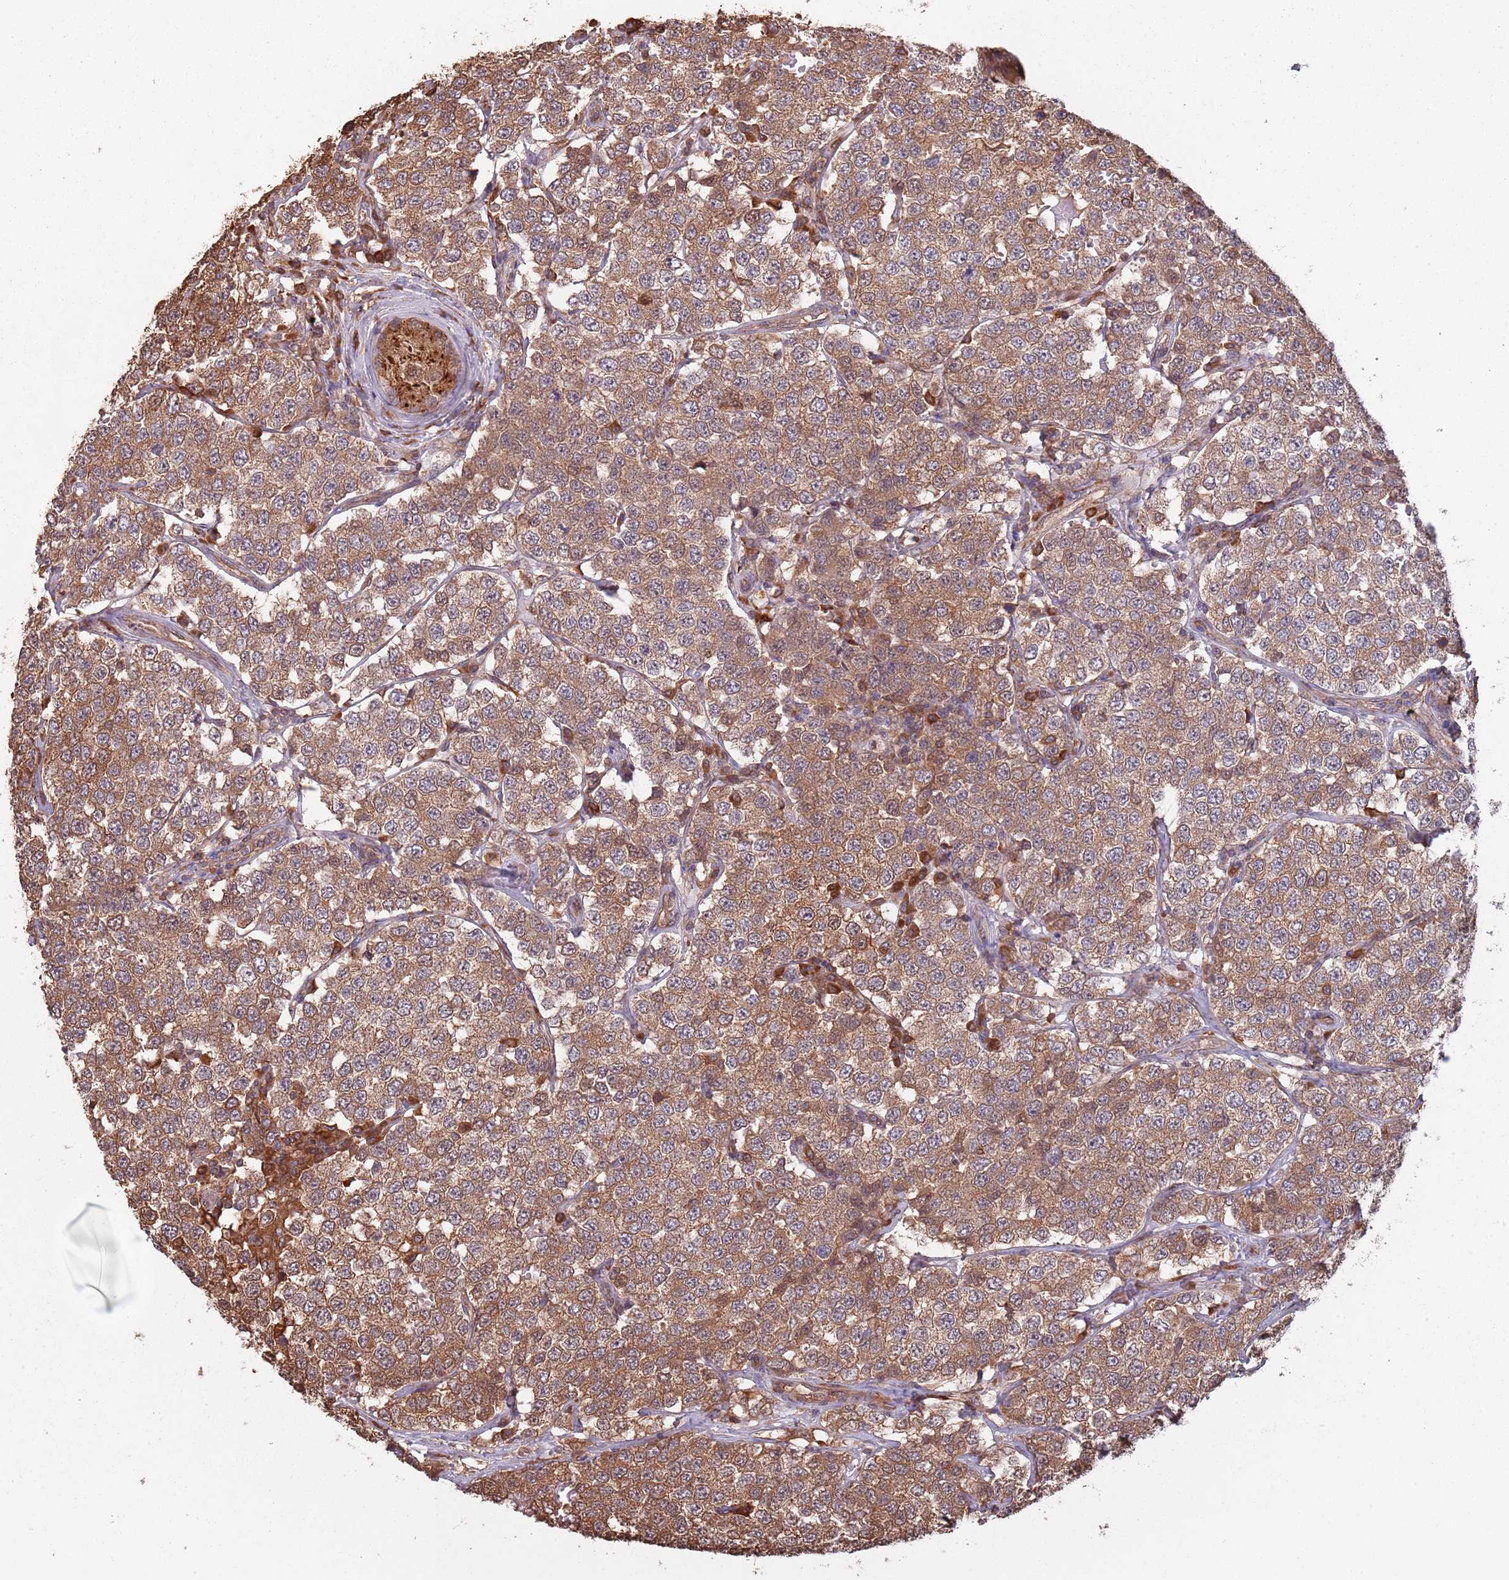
{"staining": {"intensity": "moderate", "quantity": ">75%", "location": "cytoplasmic/membranous"}, "tissue": "testis cancer", "cell_type": "Tumor cells", "image_type": "cancer", "snomed": [{"axis": "morphology", "description": "Seminoma, NOS"}, {"axis": "topography", "description": "Testis"}], "caption": "A histopathology image showing moderate cytoplasmic/membranous positivity in approximately >75% of tumor cells in seminoma (testis), as visualized by brown immunohistochemical staining.", "gene": "COG4", "patient": {"sex": "male", "age": 34}}